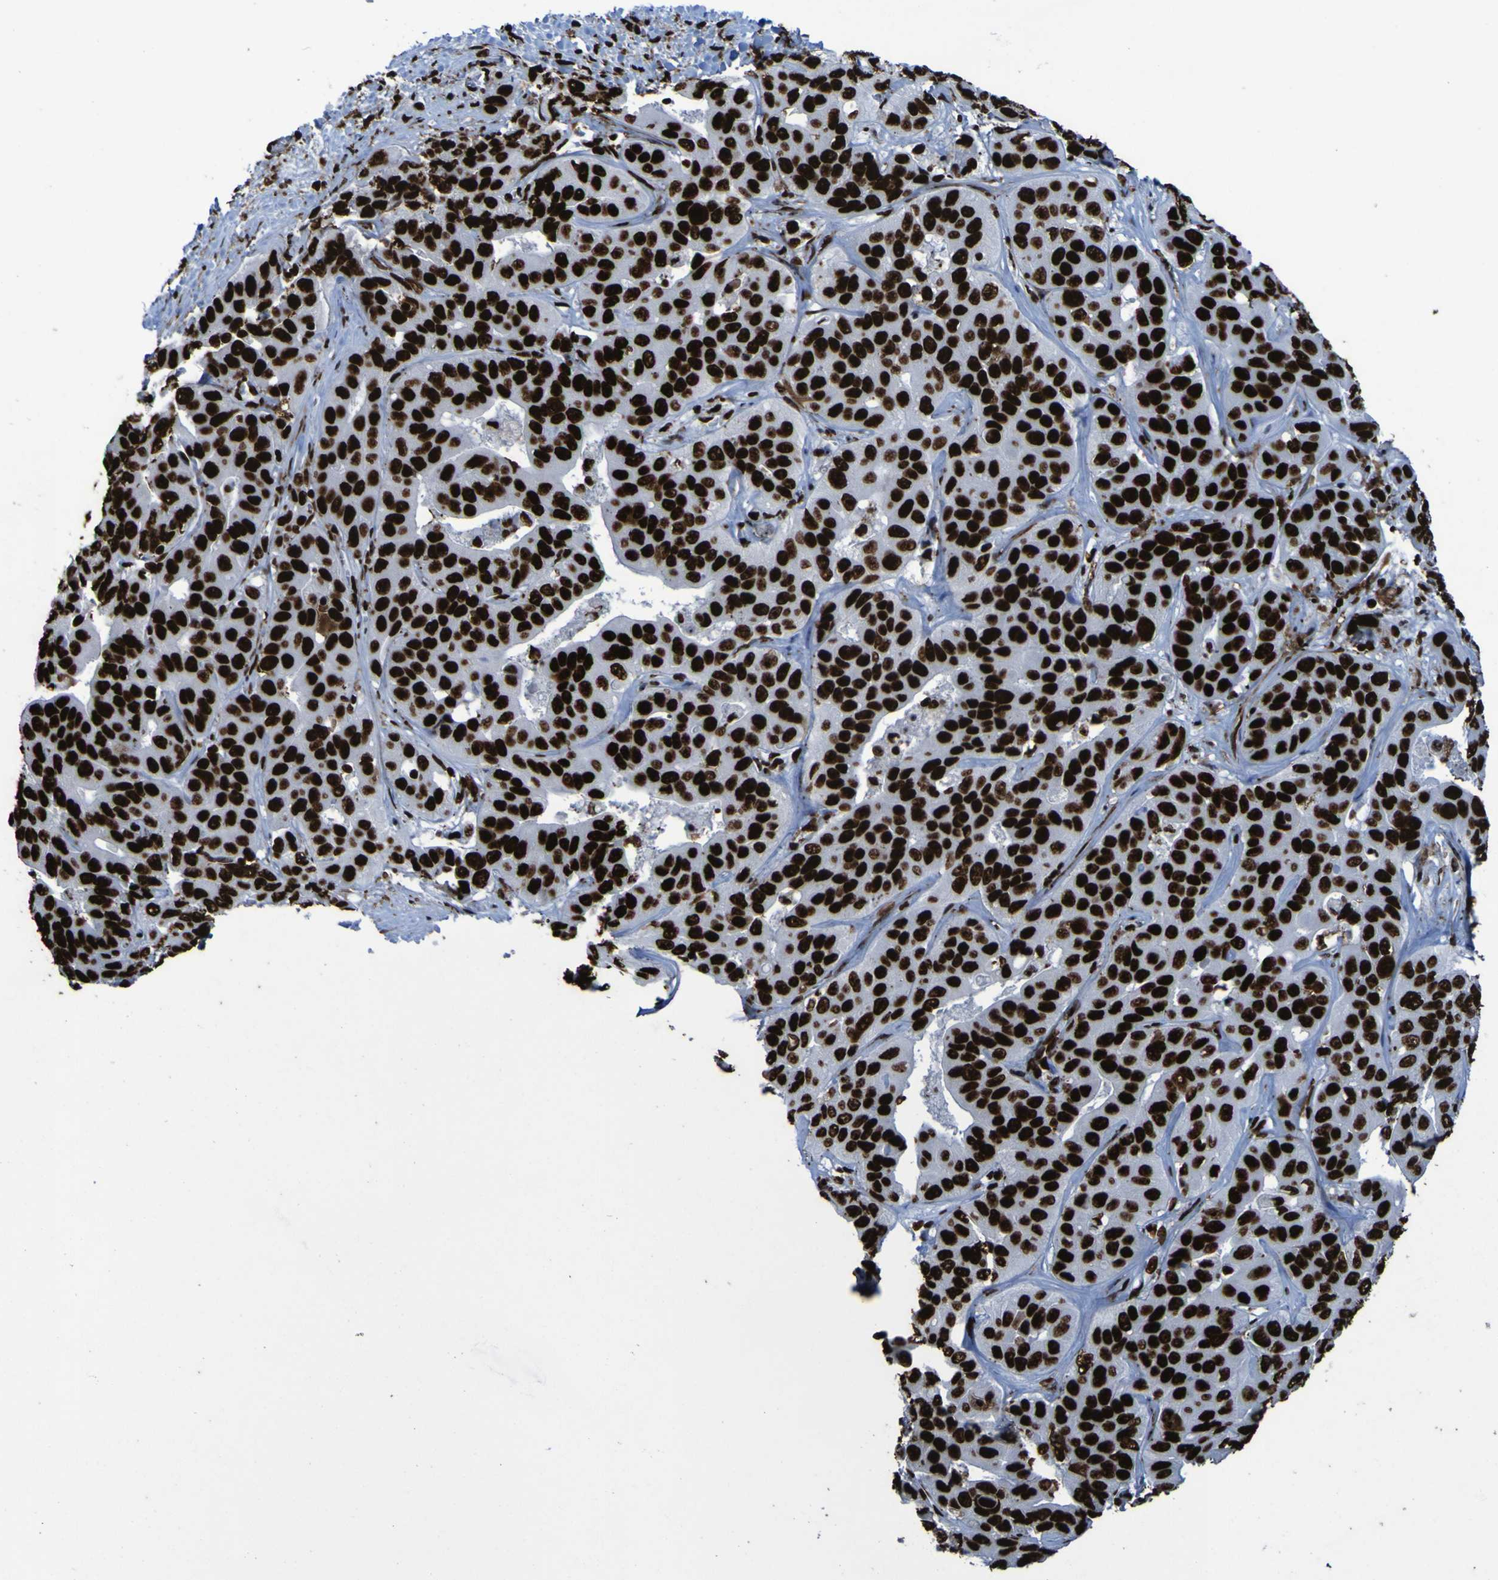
{"staining": {"intensity": "strong", "quantity": ">75%", "location": "nuclear"}, "tissue": "liver cancer", "cell_type": "Tumor cells", "image_type": "cancer", "snomed": [{"axis": "morphology", "description": "Cholangiocarcinoma"}, {"axis": "topography", "description": "Liver"}], "caption": "Immunohistochemical staining of human liver cholangiocarcinoma shows high levels of strong nuclear expression in approximately >75% of tumor cells.", "gene": "NPM1", "patient": {"sex": "female", "age": 52}}